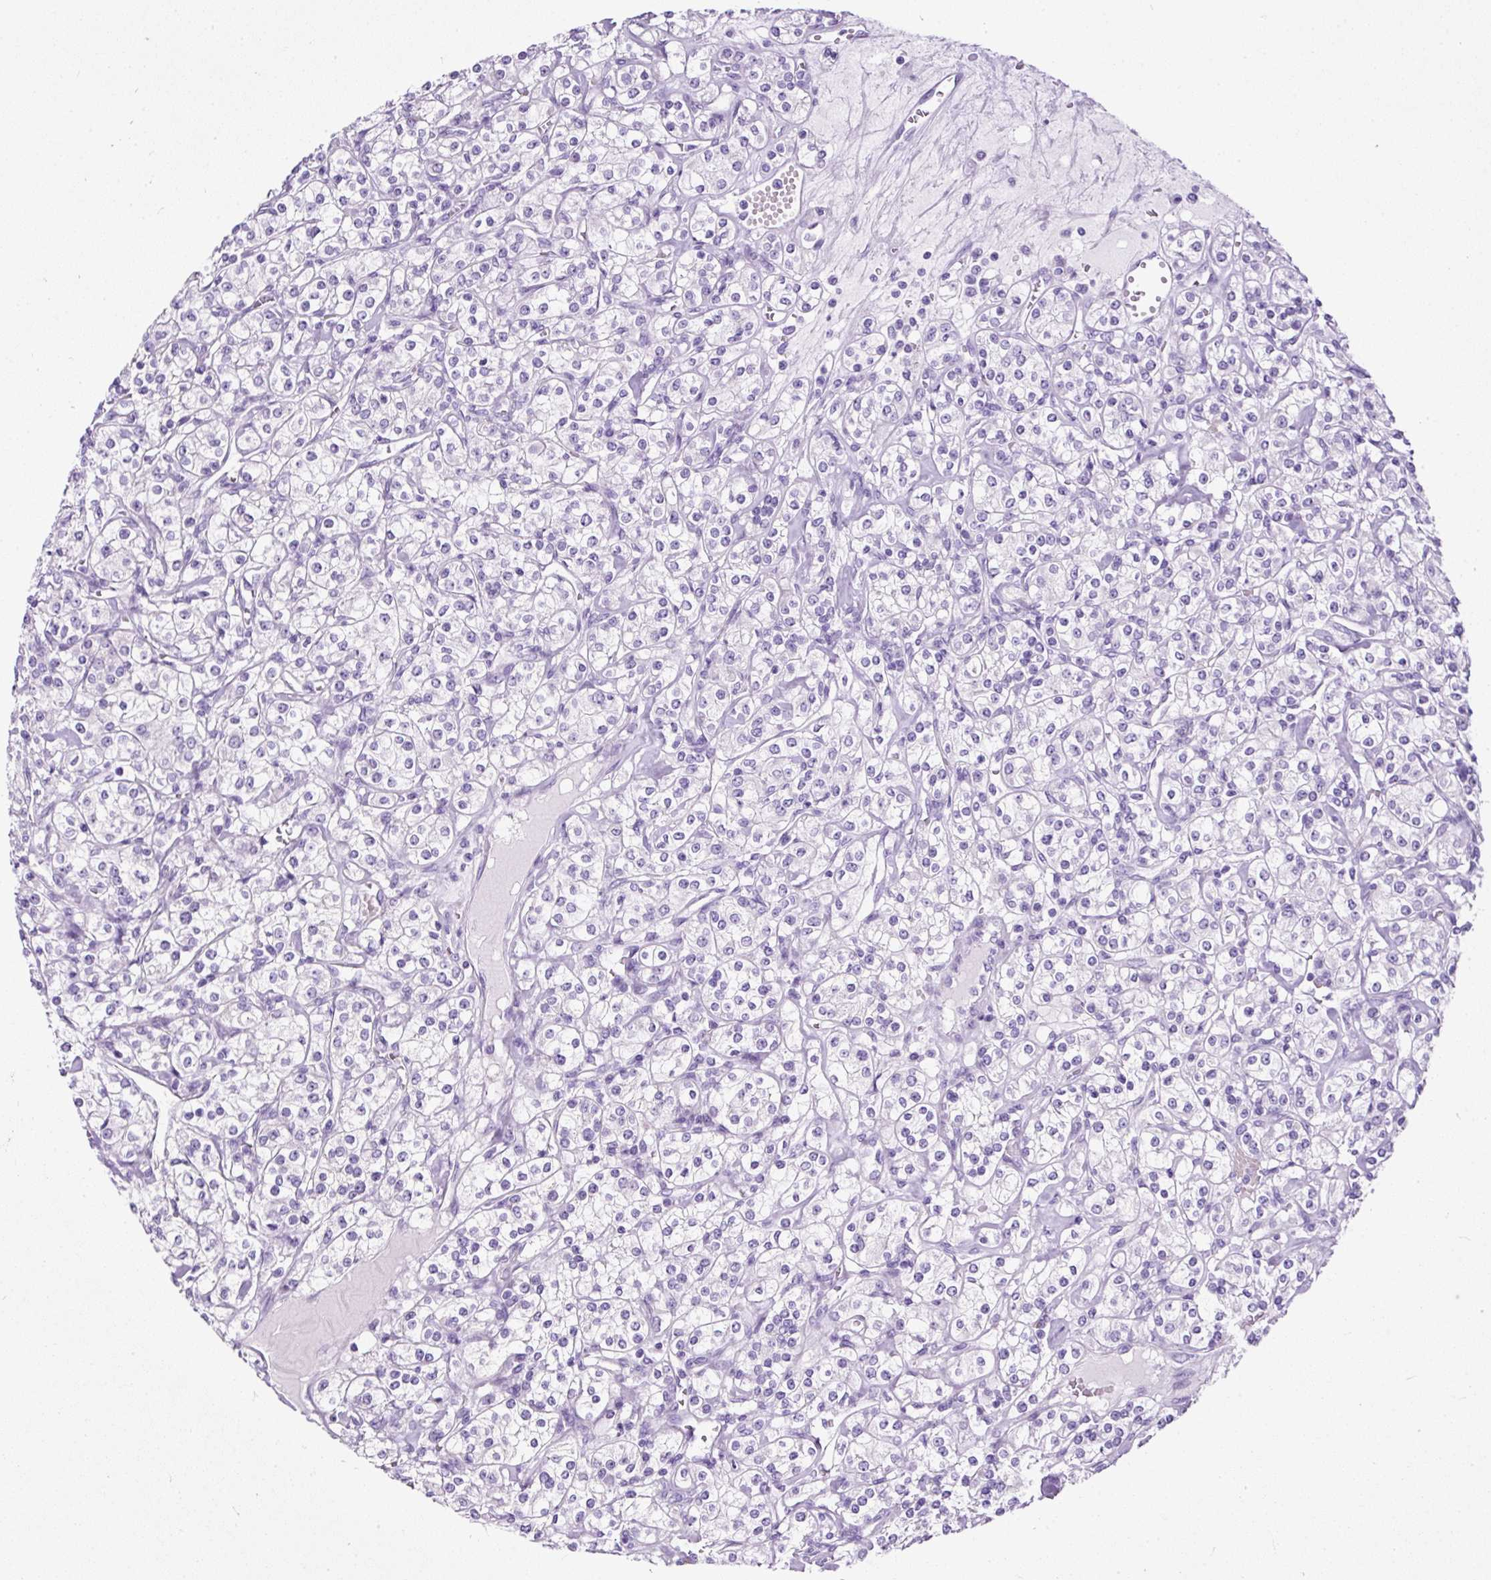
{"staining": {"intensity": "negative", "quantity": "none", "location": "none"}, "tissue": "renal cancer", "cell_type": "Tumor cells", "image_type": "cancer", "snomed": [{"axis": "morphology", "description": "Adenocarcinoma, NOS"}, {"axis": "topography", "description": "Kidney"}], "caption": "Tumor cells are negative for brown protein staining in renal cancer.", "gene": "STOX2", "patient": {"sex": "male", "age": 77}}